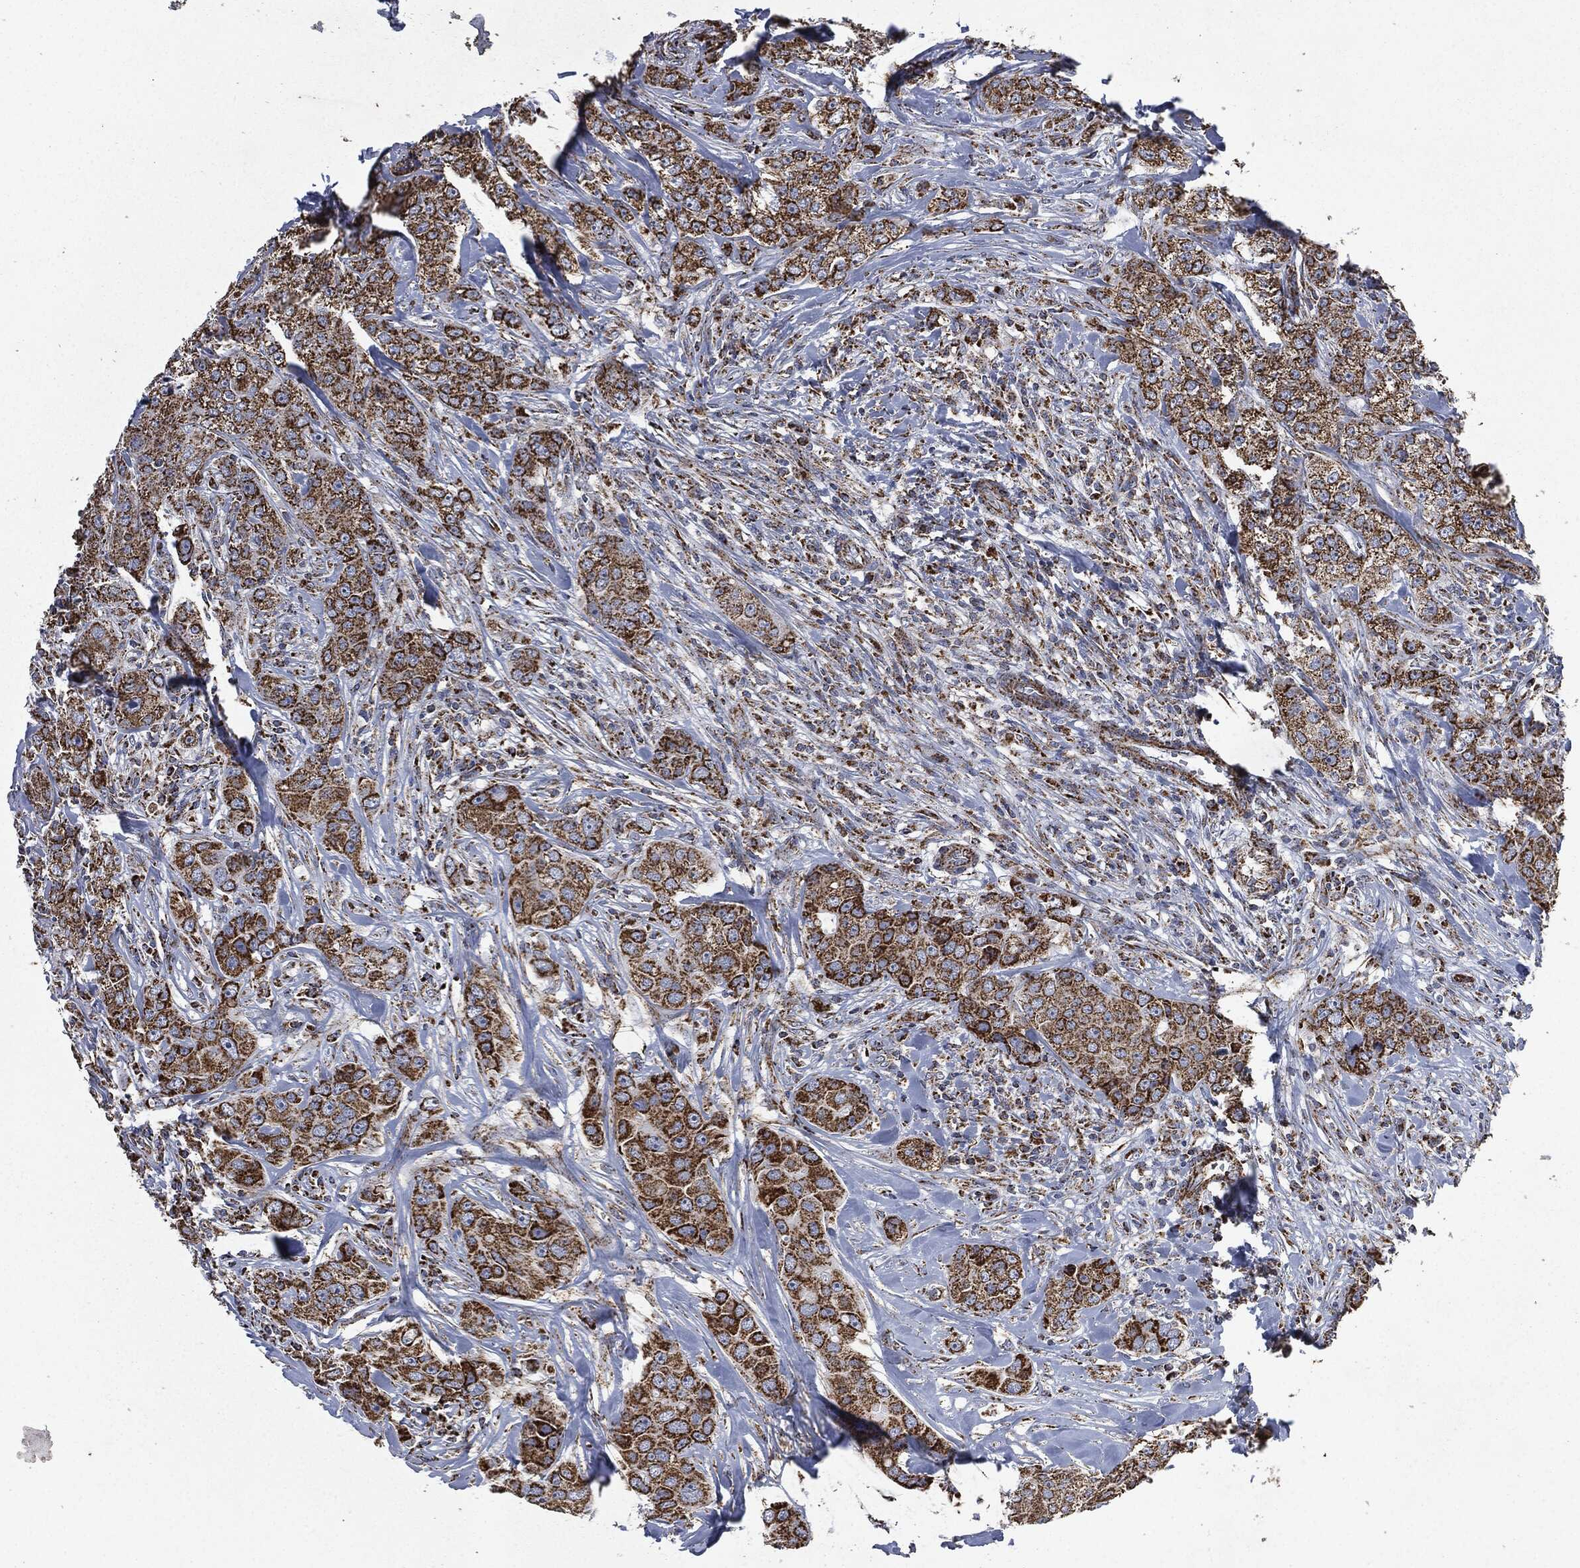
{"staining": {"intensity": "strong", "quantity": ">75%", "location": "cytoplasmic/membranous"}, "tissue": "breast cancer", "cell_type": "Tumor cells", "image_type": "cancer", "snomed": [{"axis": "morphology", "description": "Duct carcinoma"}, {"axis": "topography", "description": "Breast"}], "caption": "Protein expression analysis of breast cancer shows strong cytoplasmic/membranous positivity in about >75% of tumor cells. (DAB IHC, brown staining for protein, blue staining for nuclei).", "gene": "RYK", "patient": {"sex": "female", "age": 43}}